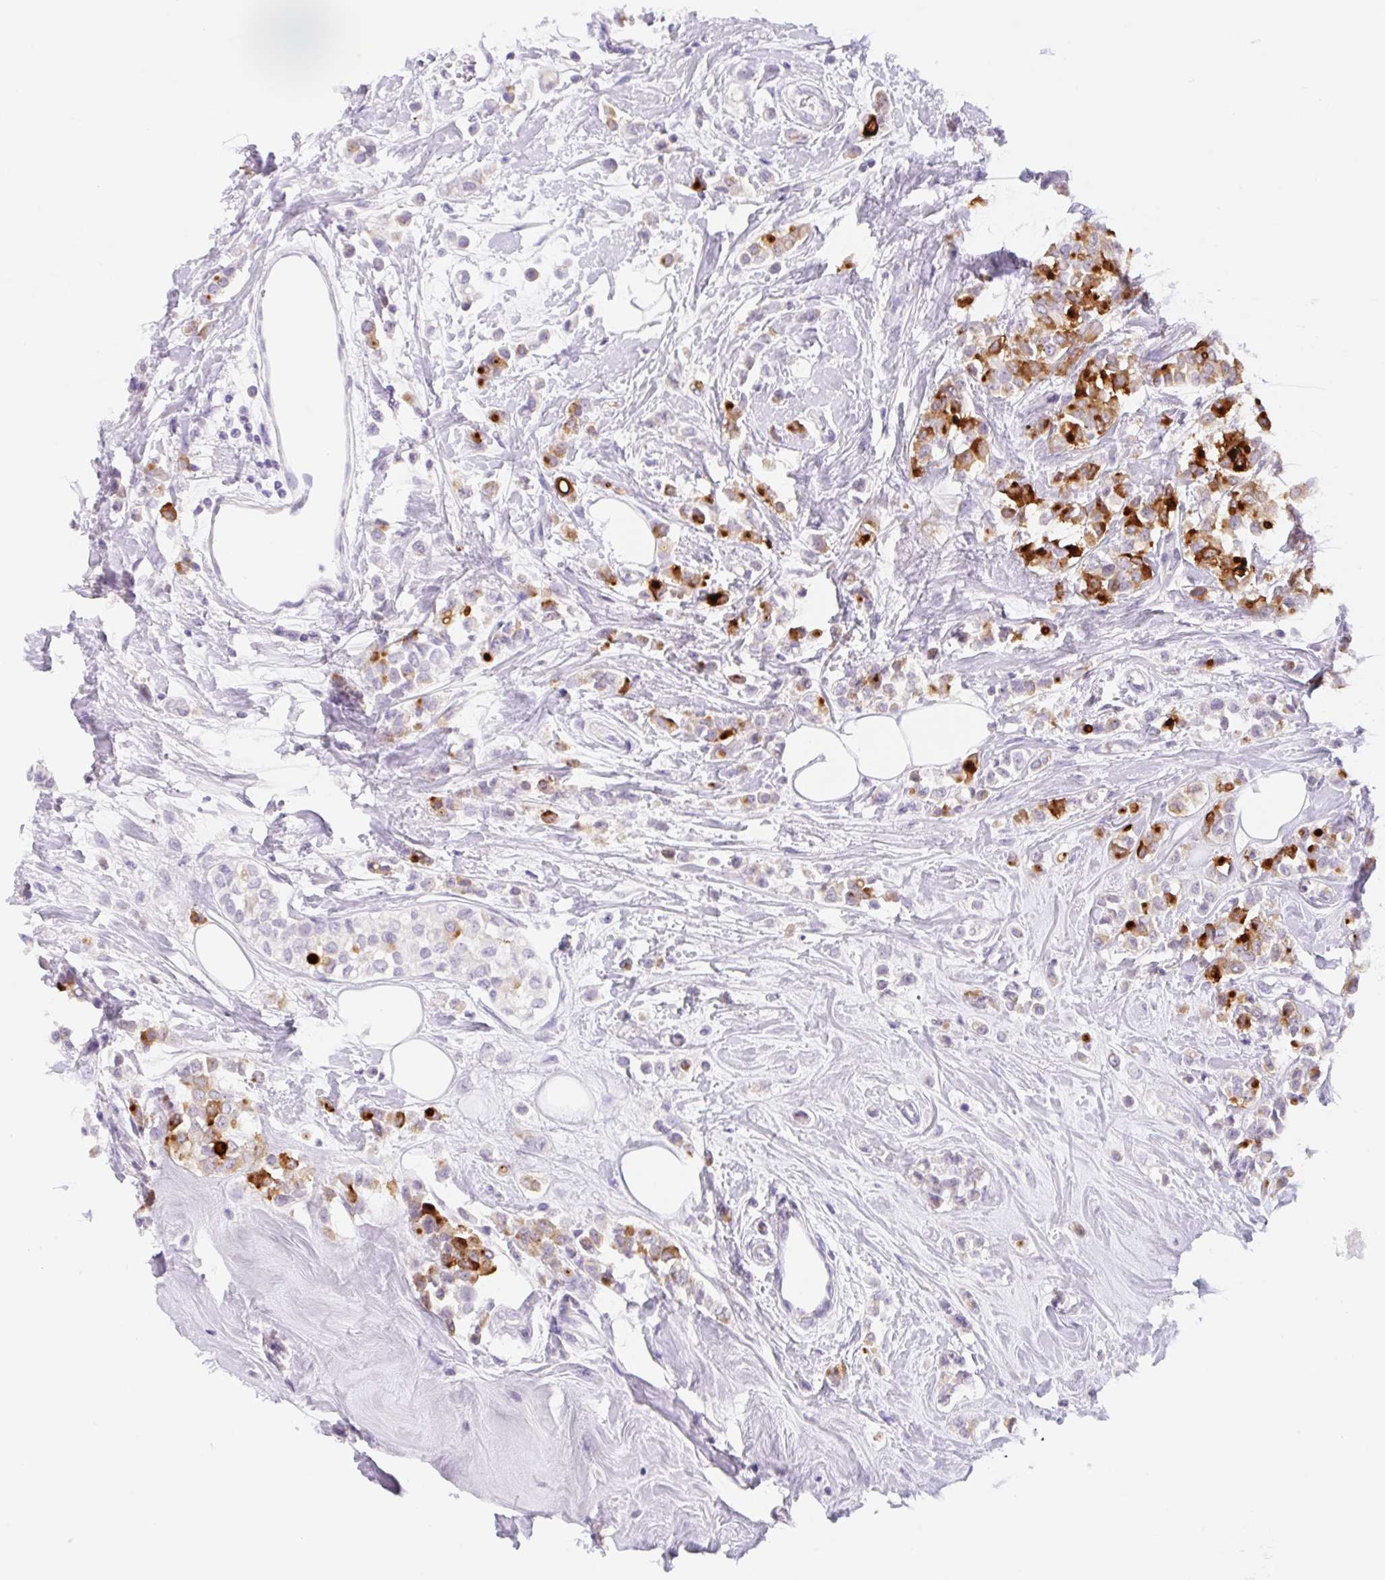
{"staining": {"intensity": "strong", "quantity": "25%-75%", "location": "cytoplasmic/membranous"}, "tissue": "breast cancer", "cell_type": "Tumor cells", "image_type": "cancer", "snomed": [{"axis": "morphology", "description": "Lobular carcinoma"}, {"axis": "topography", "description": "Breast"}], "caption": "A high-resolution micrograph shows immunohistochemistry staining of breast cancer, which demonstrates strong cytoplasmic/membranous positivity in about 25%-75% of tumor cells.", "gene": "KLK8", "patient": {"sex": "female", "age": 68}}